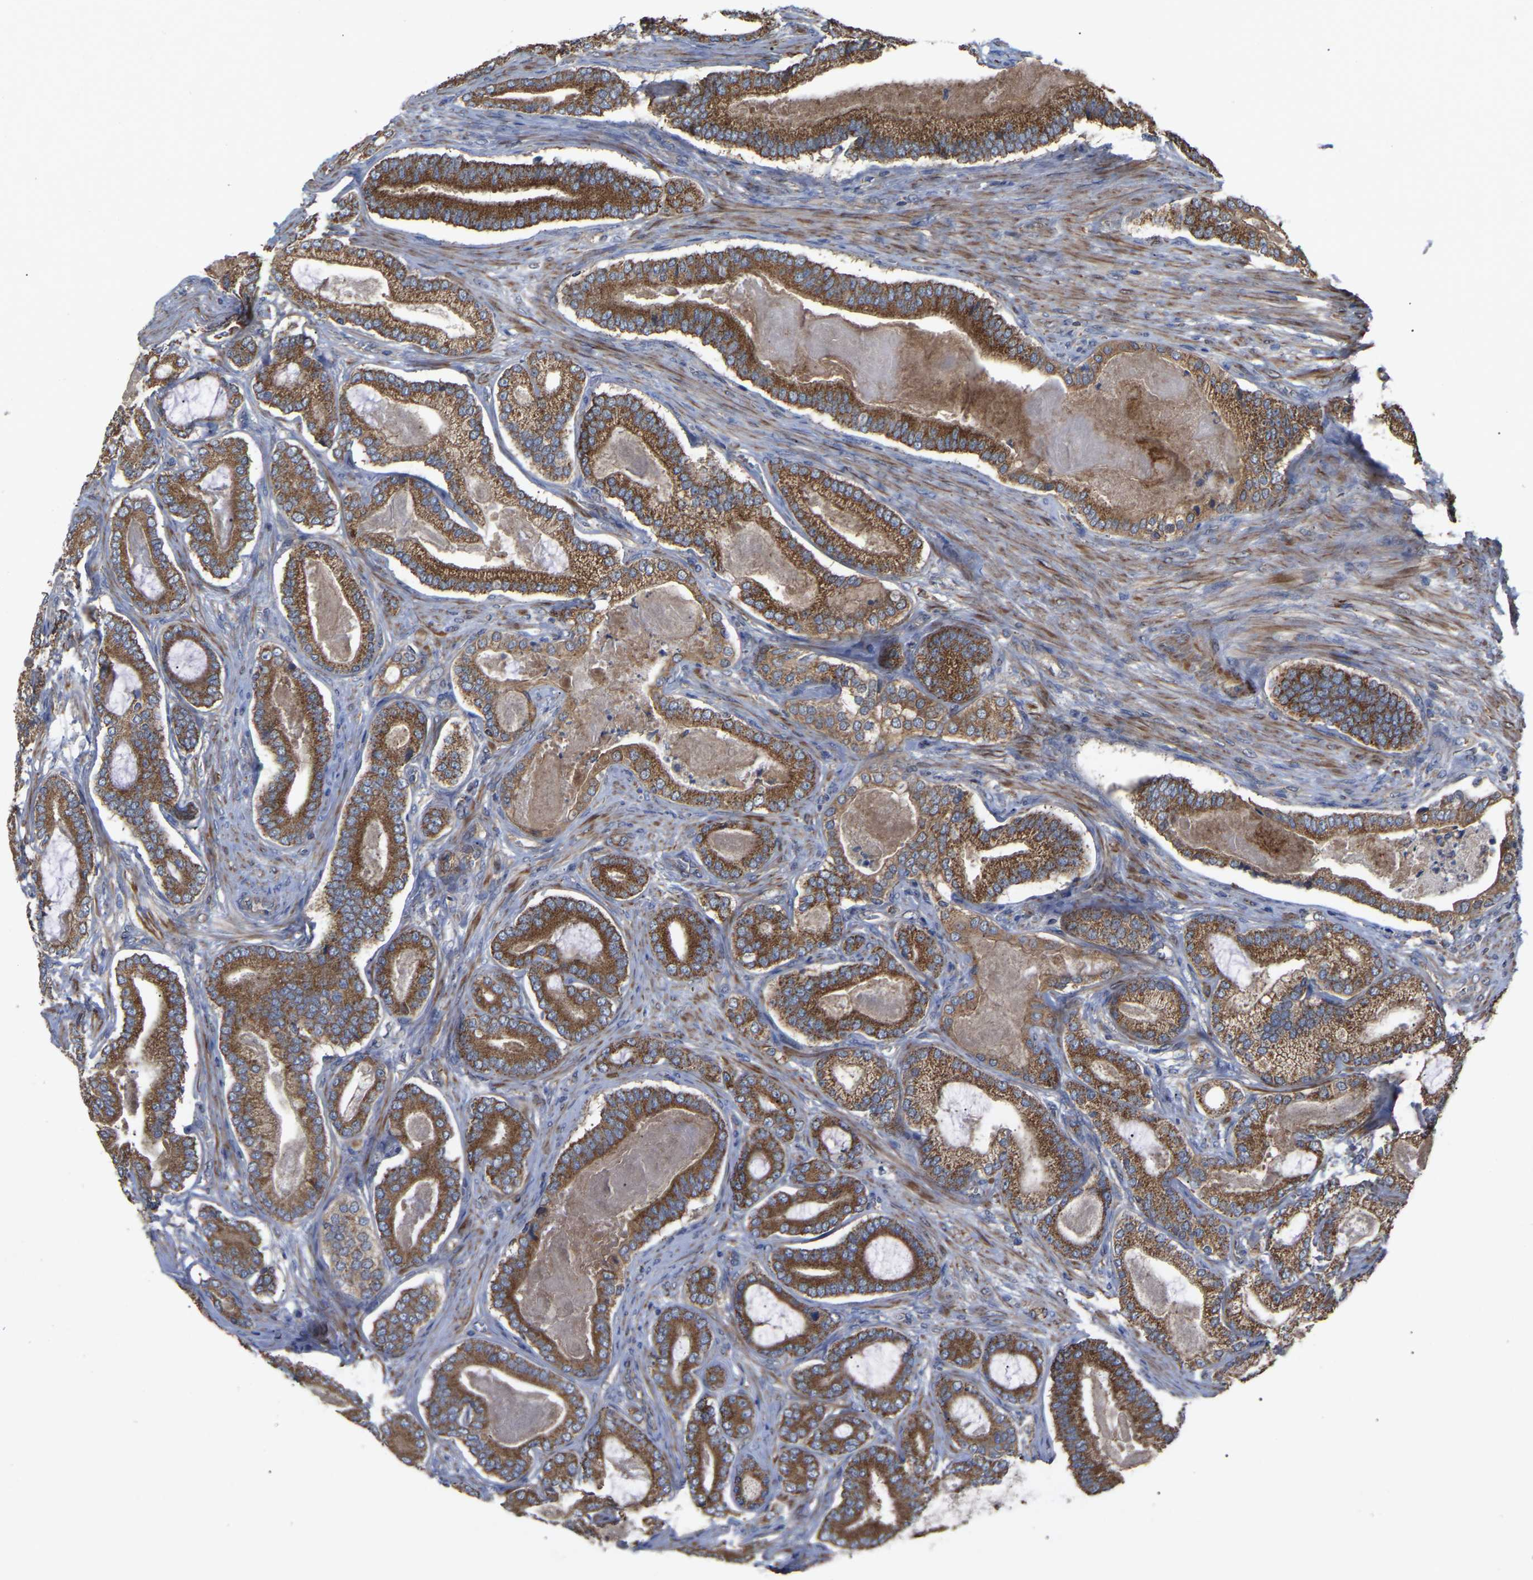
{"staining": {"intensity": "moderate", "quantity": ">75%", "location": "cytoplasmic/membranous"}, "tissue": "prostate cancer", "cell_type": "Tumor cells", "image_type": "cancer", "snomed": [{"axis": "morphology", "description": "Adenocarcinoma, High grade"}, {"axis": "topography", "description": "Prostate"}], "caption": "DAB immunohistochemical staining of prostate high-grade adenocarcinoma displays moderate cytoplasmic/membranous protein expression in about >75% of tumor cells.", "gene": "GCC1", "patient": {"sex": "male", "age": 60}}